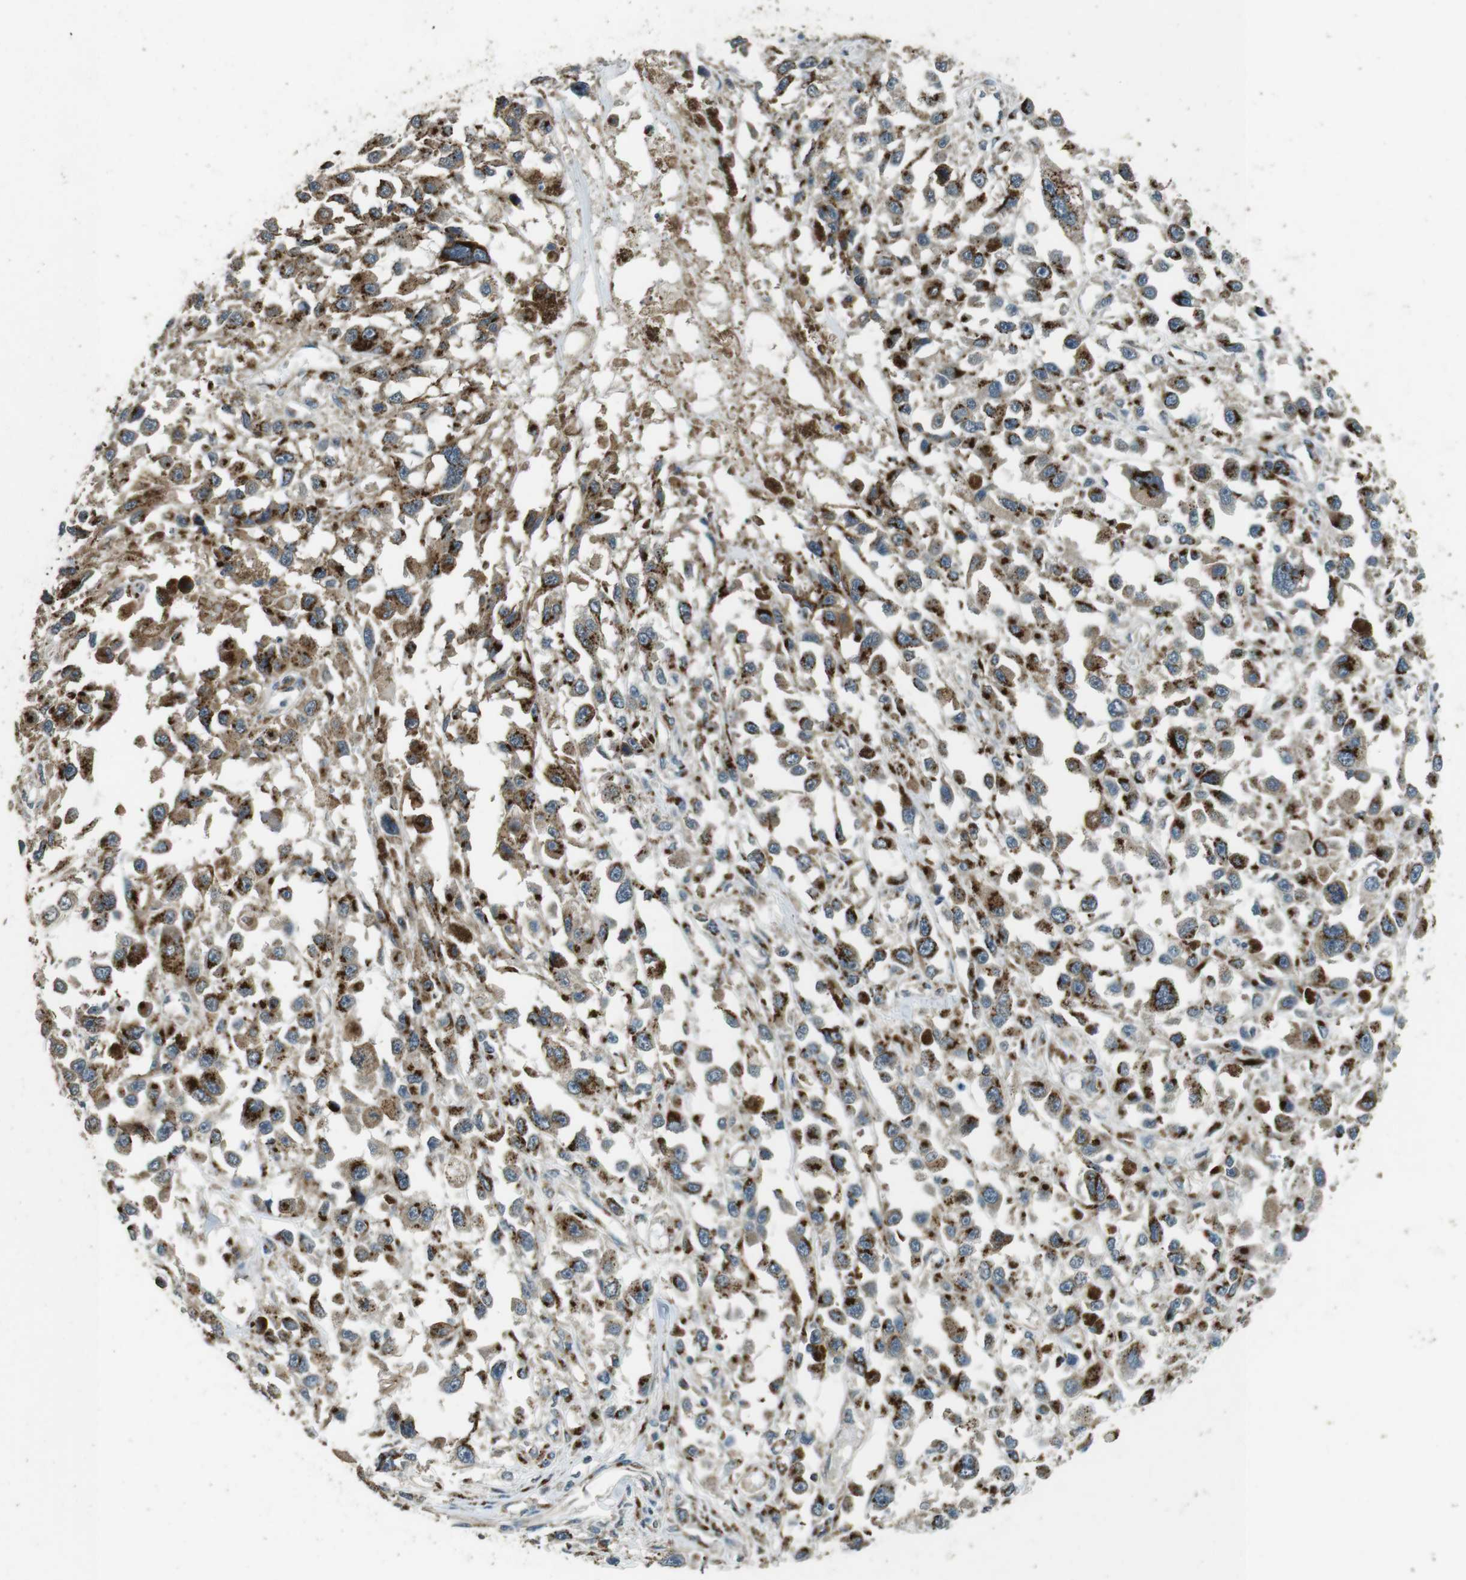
{"staining": {"intensity": "strong", "quantity": ">75%", "location": "cytoplasmic/membranous"}, "tissue": "melanoma", "cell_type": "Tumor cells", "image_type": "cancer", "snomed": [{"axis": "morphology", "description": "Malignant melanoma, Metastatic site"}, {"axis": "topography", "description": "Lymph node"}], "caption": "Melanoma stained with IHC reveals strong cytoplasmic/membranous positivity in approximately >75% of tumor cells.", "gene": "TMEM115", "patient": {"sex": "male", "age": 59}}